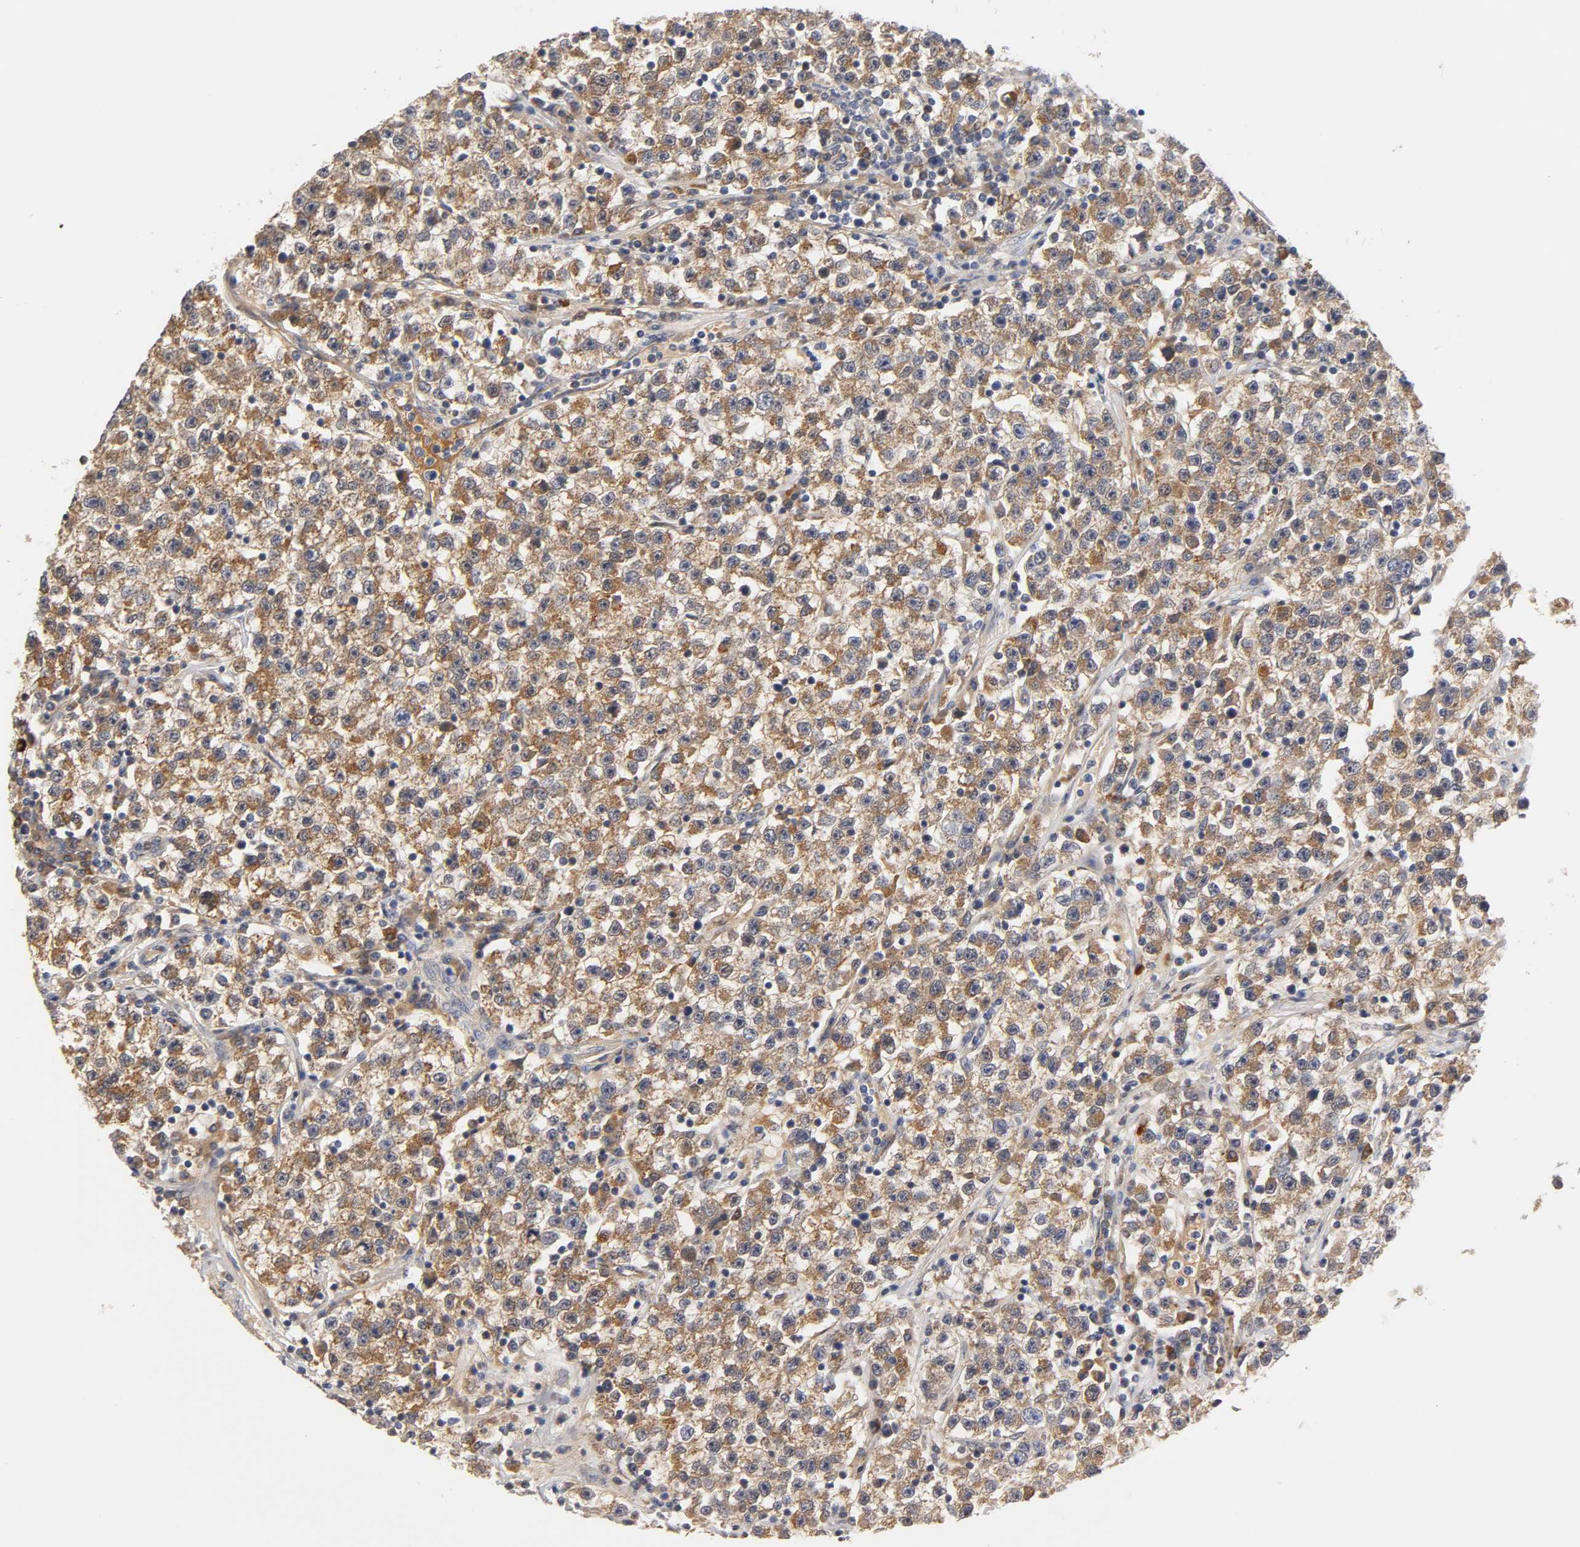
{"staining": {"intensity": "moderate", "quantity": ">75%", "location": "cytoplasmic/membranous"}, "tissue": "testis cancer", "cell_type": "Tumor cells", "image_type": "cancer", "snomed": [{"axis": "morphology", "description": "Seminoma, NOS"}, {"axis": "topography", "description": "Testis"}], "caption": "Protein staining demonstrates moderate cytoplasmic/membranous staining in approximately >75% of tumor cells in testis seminoma.", "gene": "GSTZ1", "patient": {"sex": "male", "age": 22}}